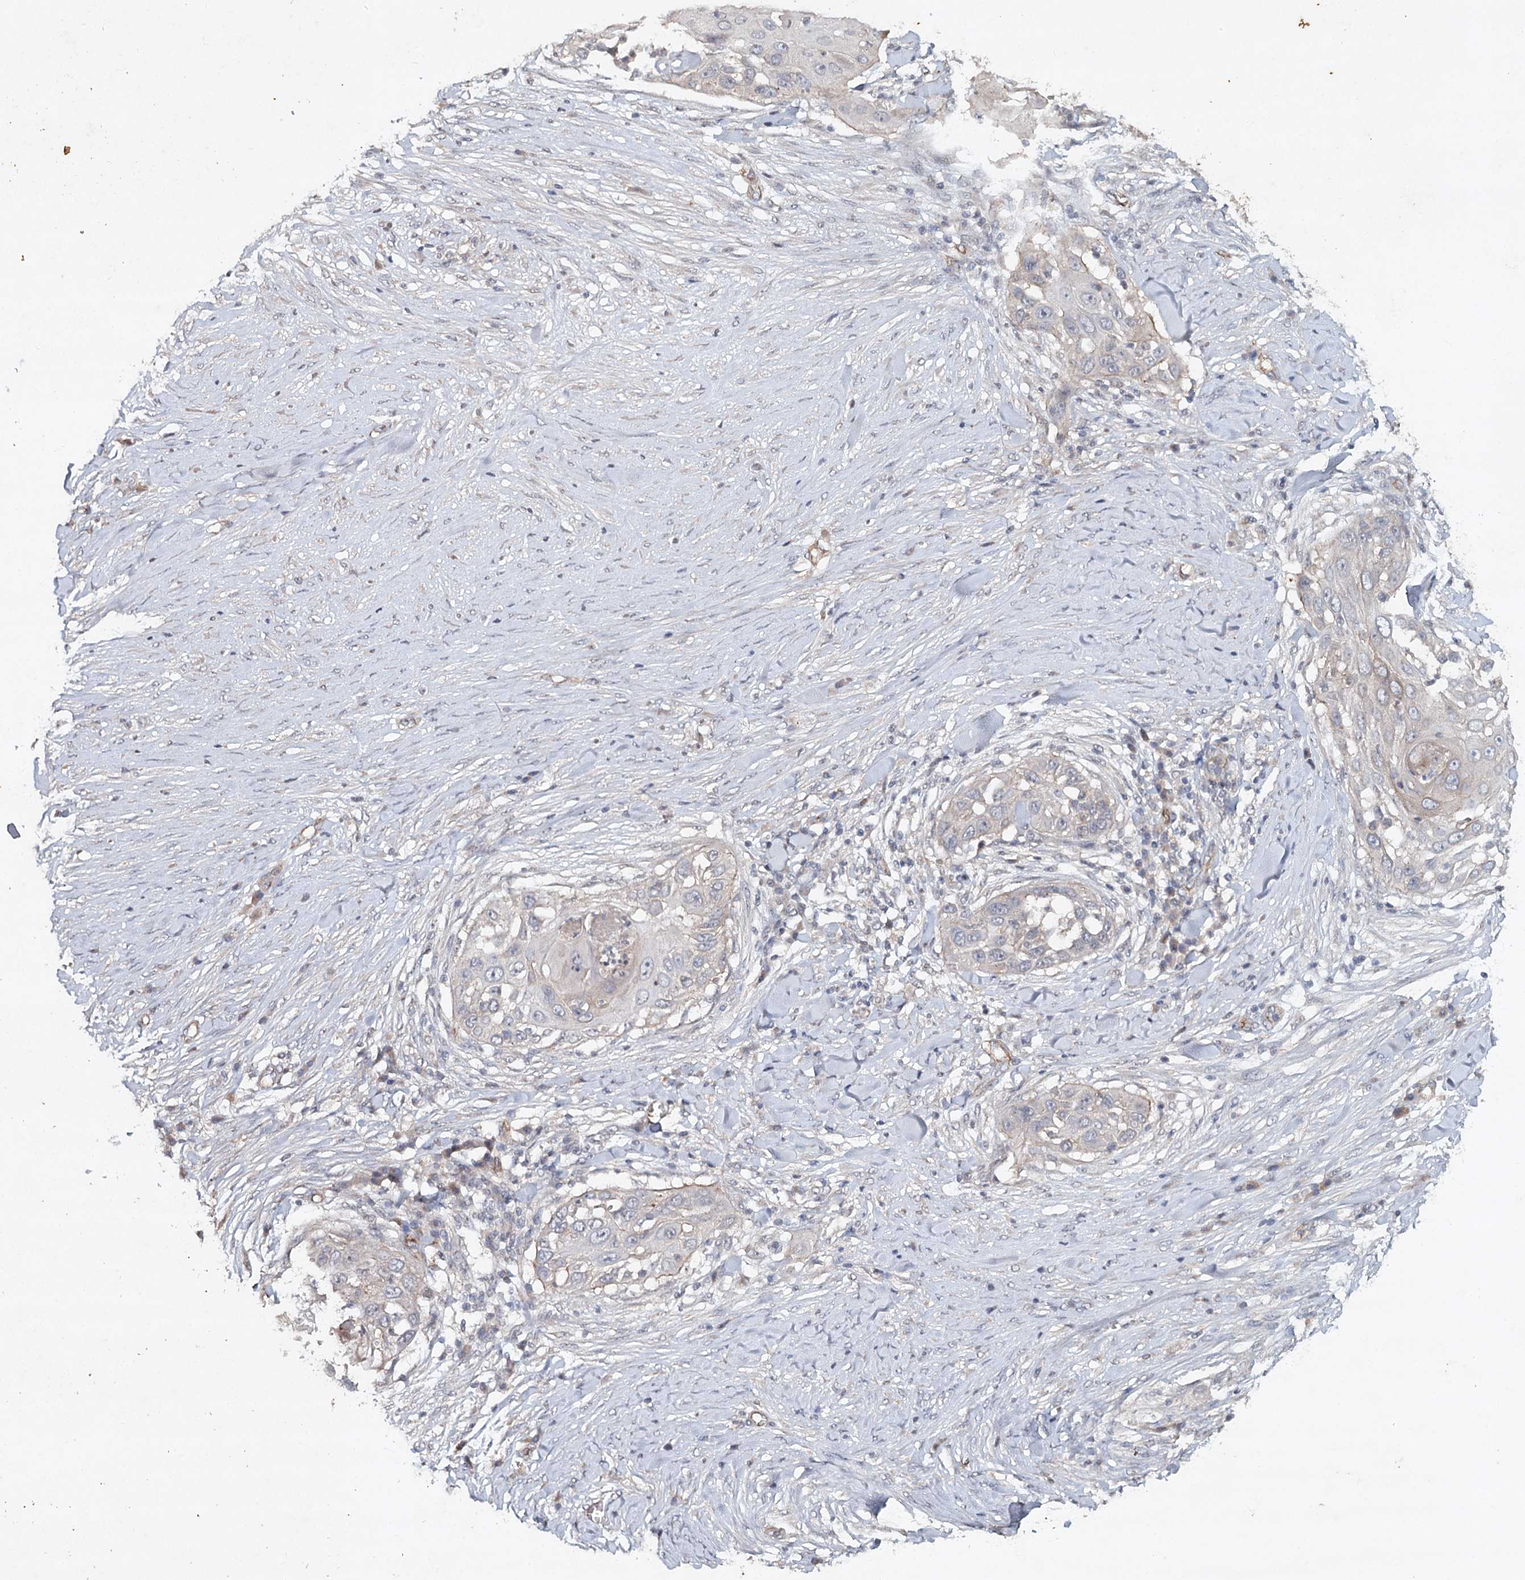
{"staining": {"intensity": "weak", "quantity": "<25%", "location": "cytoplasmic/membranous"}, "tissue": "skin cancer", "cell_type": "Tumor cells", "image_type": "cancer", "snomed": [{"axis": "morphology", "description": "Squamous cell carcinoma, NOS"}, {"axis": "topography", "description": "Skin"}], "caption": "Skin squamous cell carcinoma was stained to show a protein in brown. There is no significant positivity in tumor cells. (Stains: DAB IHC with hematoxylin counter stain, Microscopy: brightfield microscopy at high magnification).", "gene": "SYNPO", "patient": {"sex": "female", "age": 44}}